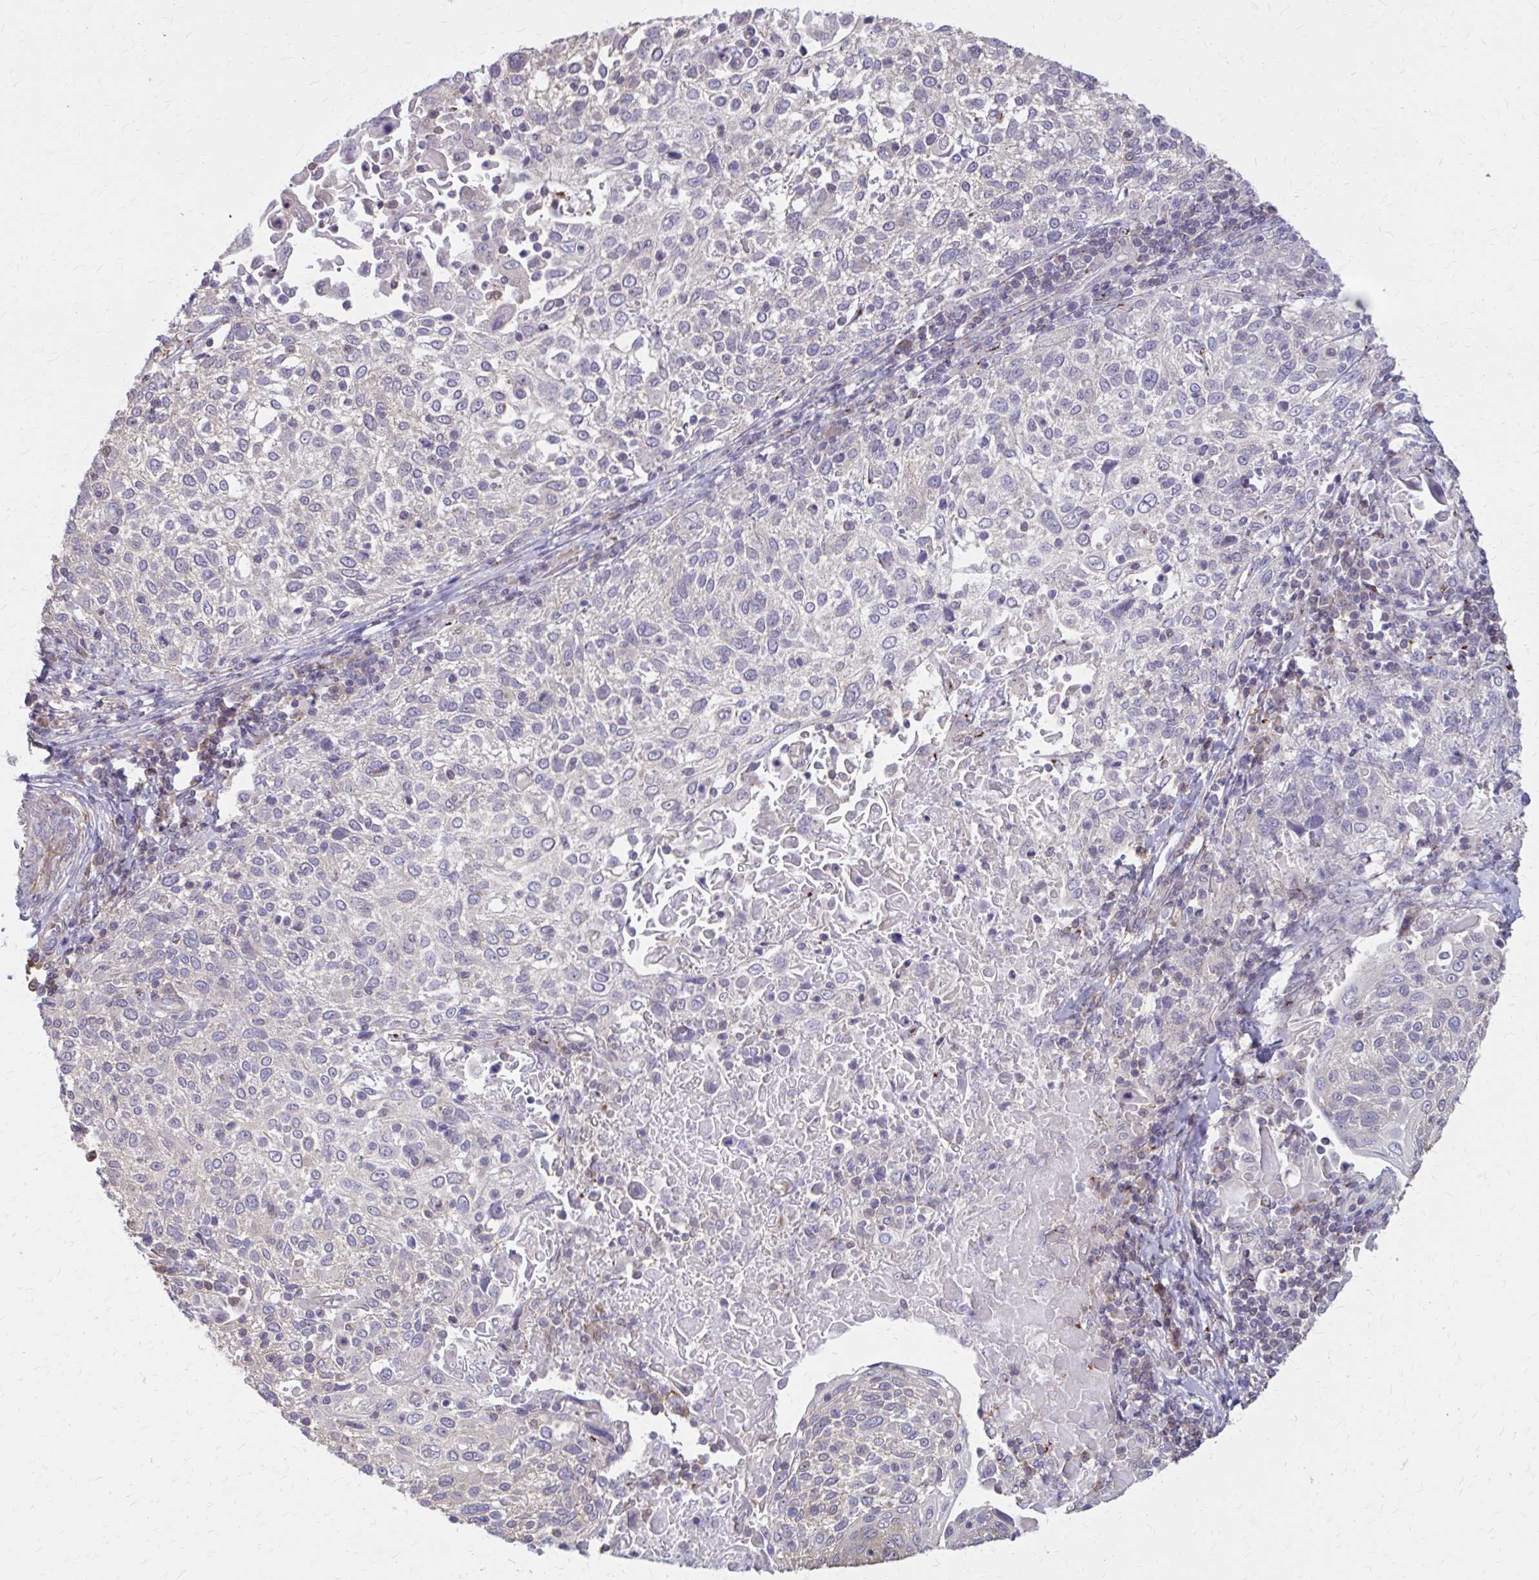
{"staining": {"intensity": "negative", "quantity": "none", "location": "none"}, "tissue": "cervical cancer", "cell_type": "Tumor cells", "image_type": "cancer", "snomed": [{"axis": "morphology", "description": "Squamous cell carcinoma, NOS"}, {"axis": "topography", "description": "Cervix"}], "caption": "The histopathology image displays no significant staining in tumor cells of cervical cancer (squamous cell carcinoma).", "gene": "IFI44L", "patient": {"sex": "female", "age": 61}}